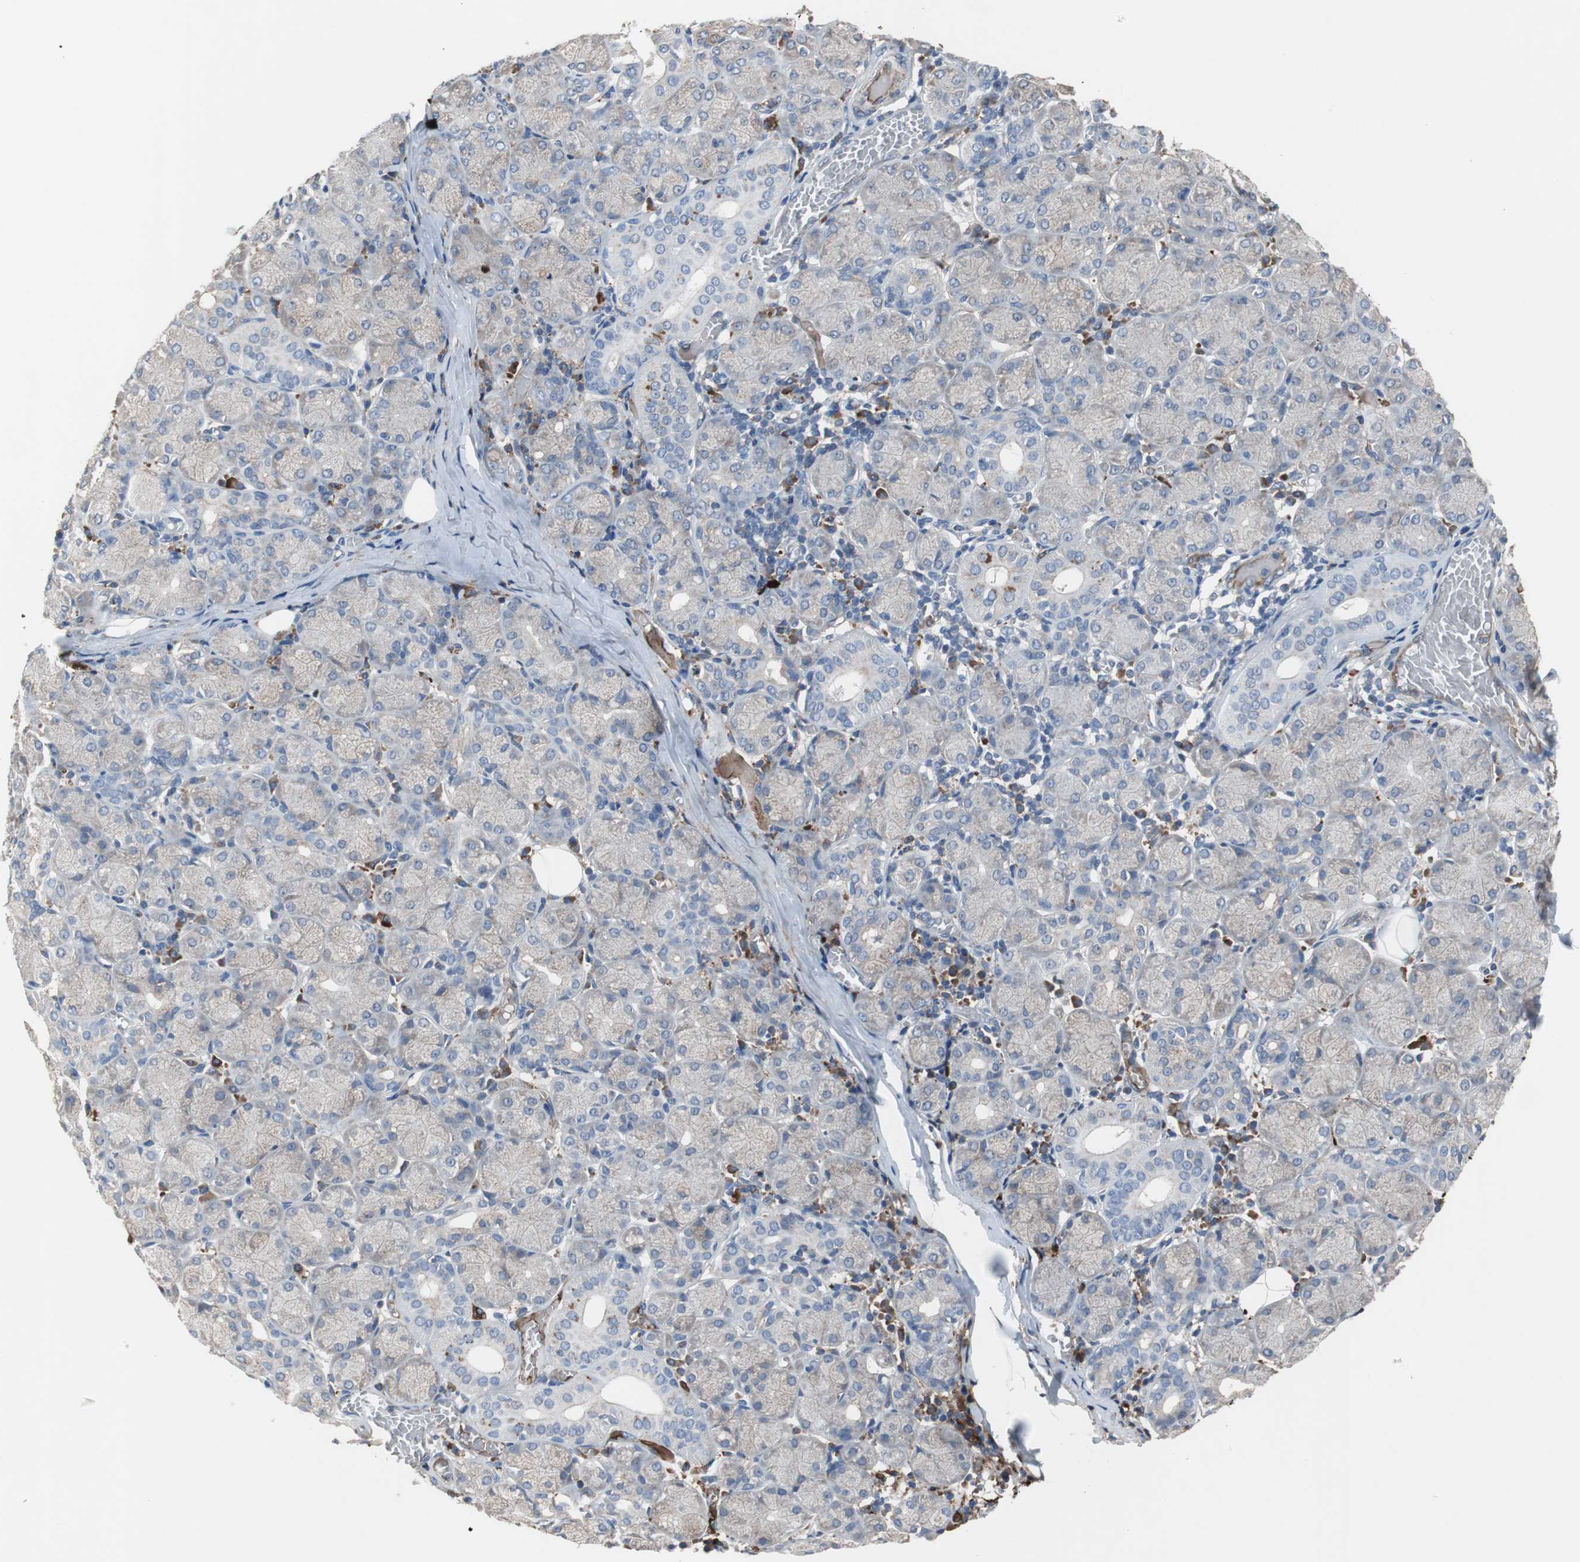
{"staining": {"intensity": "negative", "quantity": "none", "location": "none"}, "tissue": "salivary gland", "cell_type": "Glandular cells", "image_type": "normal", "snomed": [{"axis": "morphology", "description": "Normal tissue, NOS"}, {"axis": "topography", "description": "Salivary gland"}], "caption": "DAB immunohistochemical staining of benign salivary gland shows no significant staining in glandular cells. (Stains: DAB immunohistochemistry with hematoxylin counter stain, Microscopy: brightfield microscopy at high magnification).", "gene": "SORT1", "patient": {"sex": "female", "age": 24}}